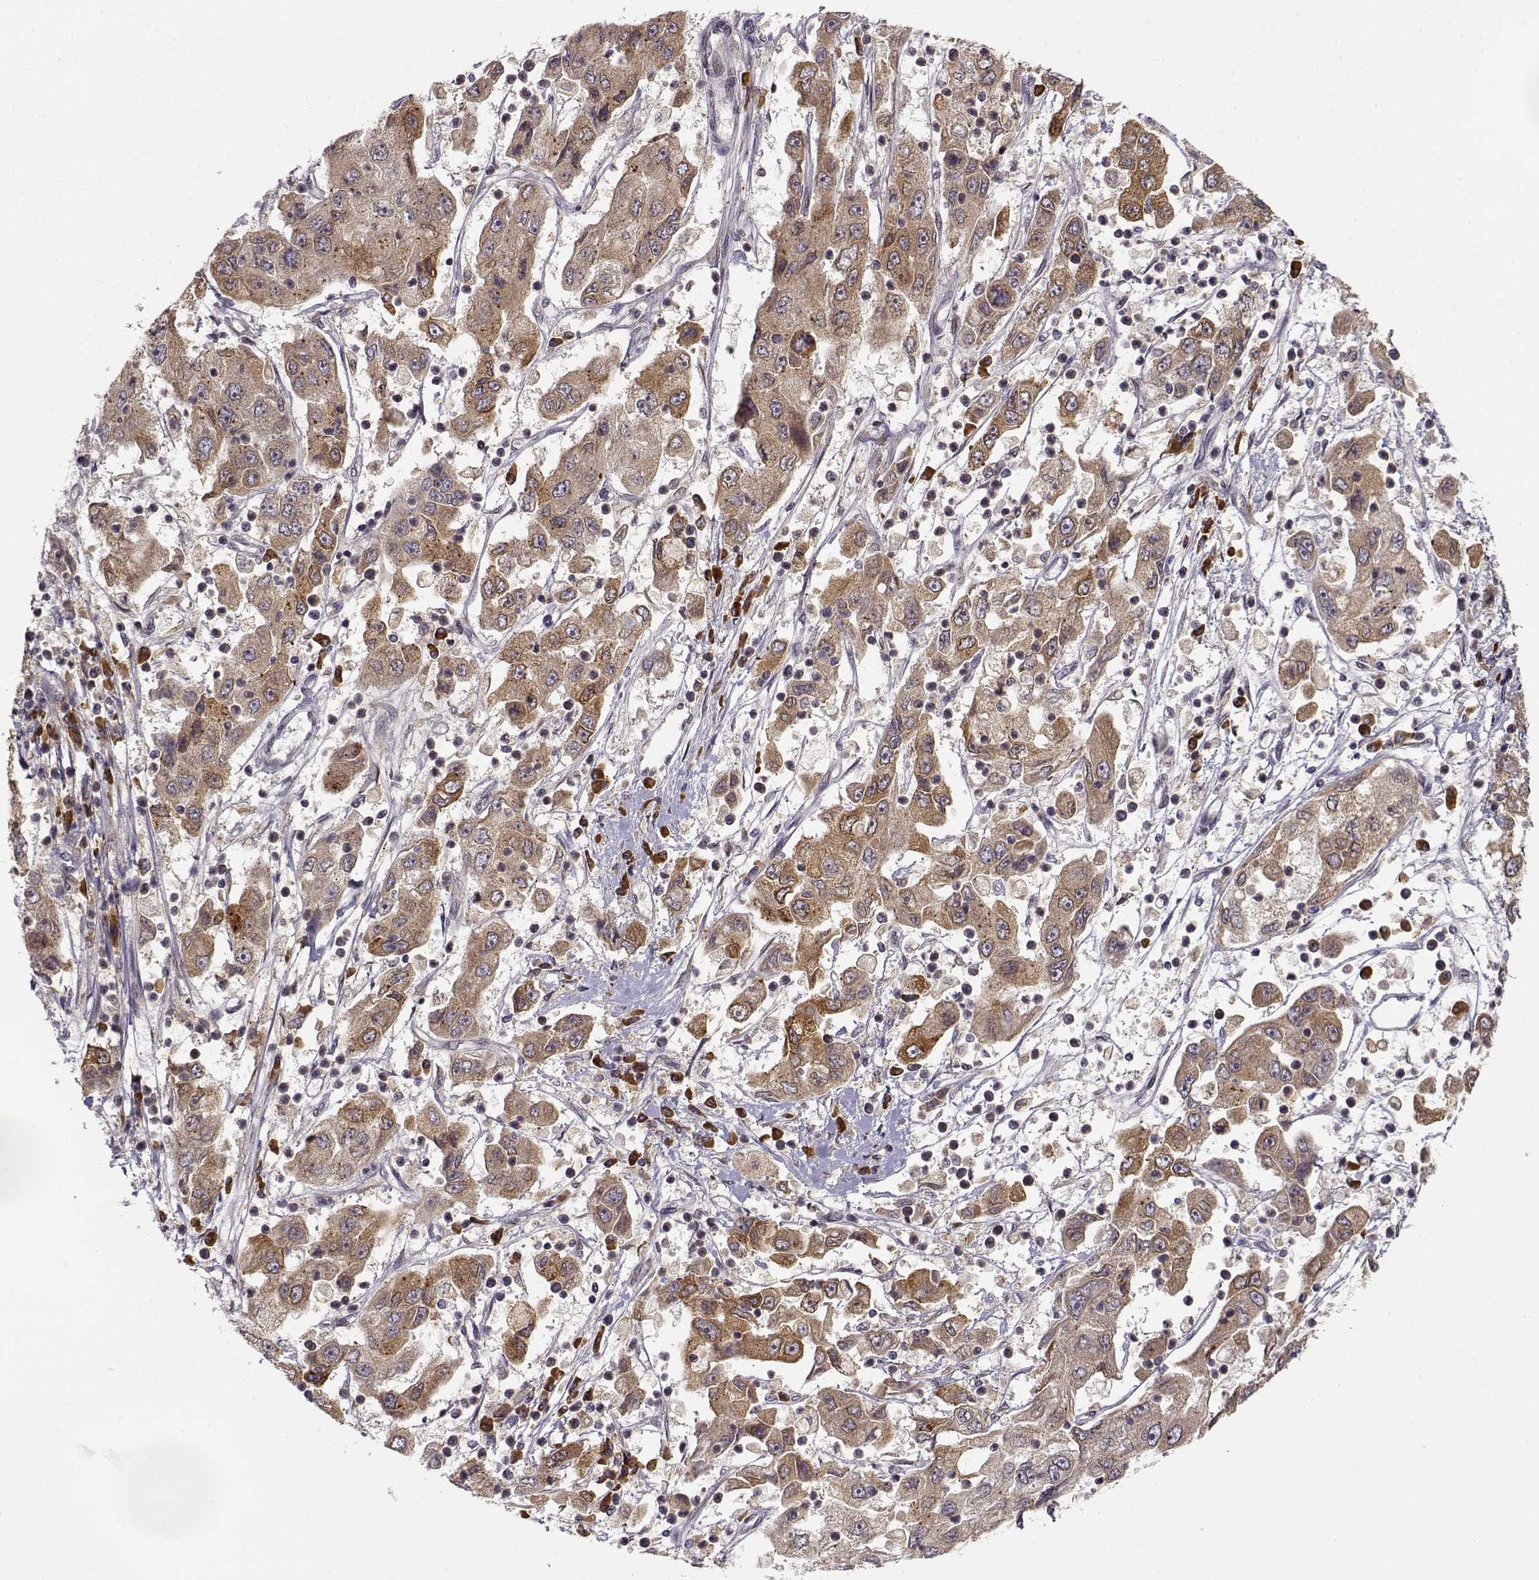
{"staining": {"intensity": "moderate", "quantity": ">75%", "location": "cytoplasmic/membranous"}, "tissue": "cervical cancer", "cell_type": "Tumor cells", "image_type": "cancer", "snomed": [{"axis": "morphology", "description": "Squamous cell carcinoma, NOS"}, {"axis": "topography", "description": "Cervix"}], "caption": "Tumor cells demonstrate moderate cytoplasmic/membranous positivity in about >75% of cells in squamous cell carcinoma (cervical).", "gene": "ERGIC2", "patient": {"sex": "female", "age": 36}}